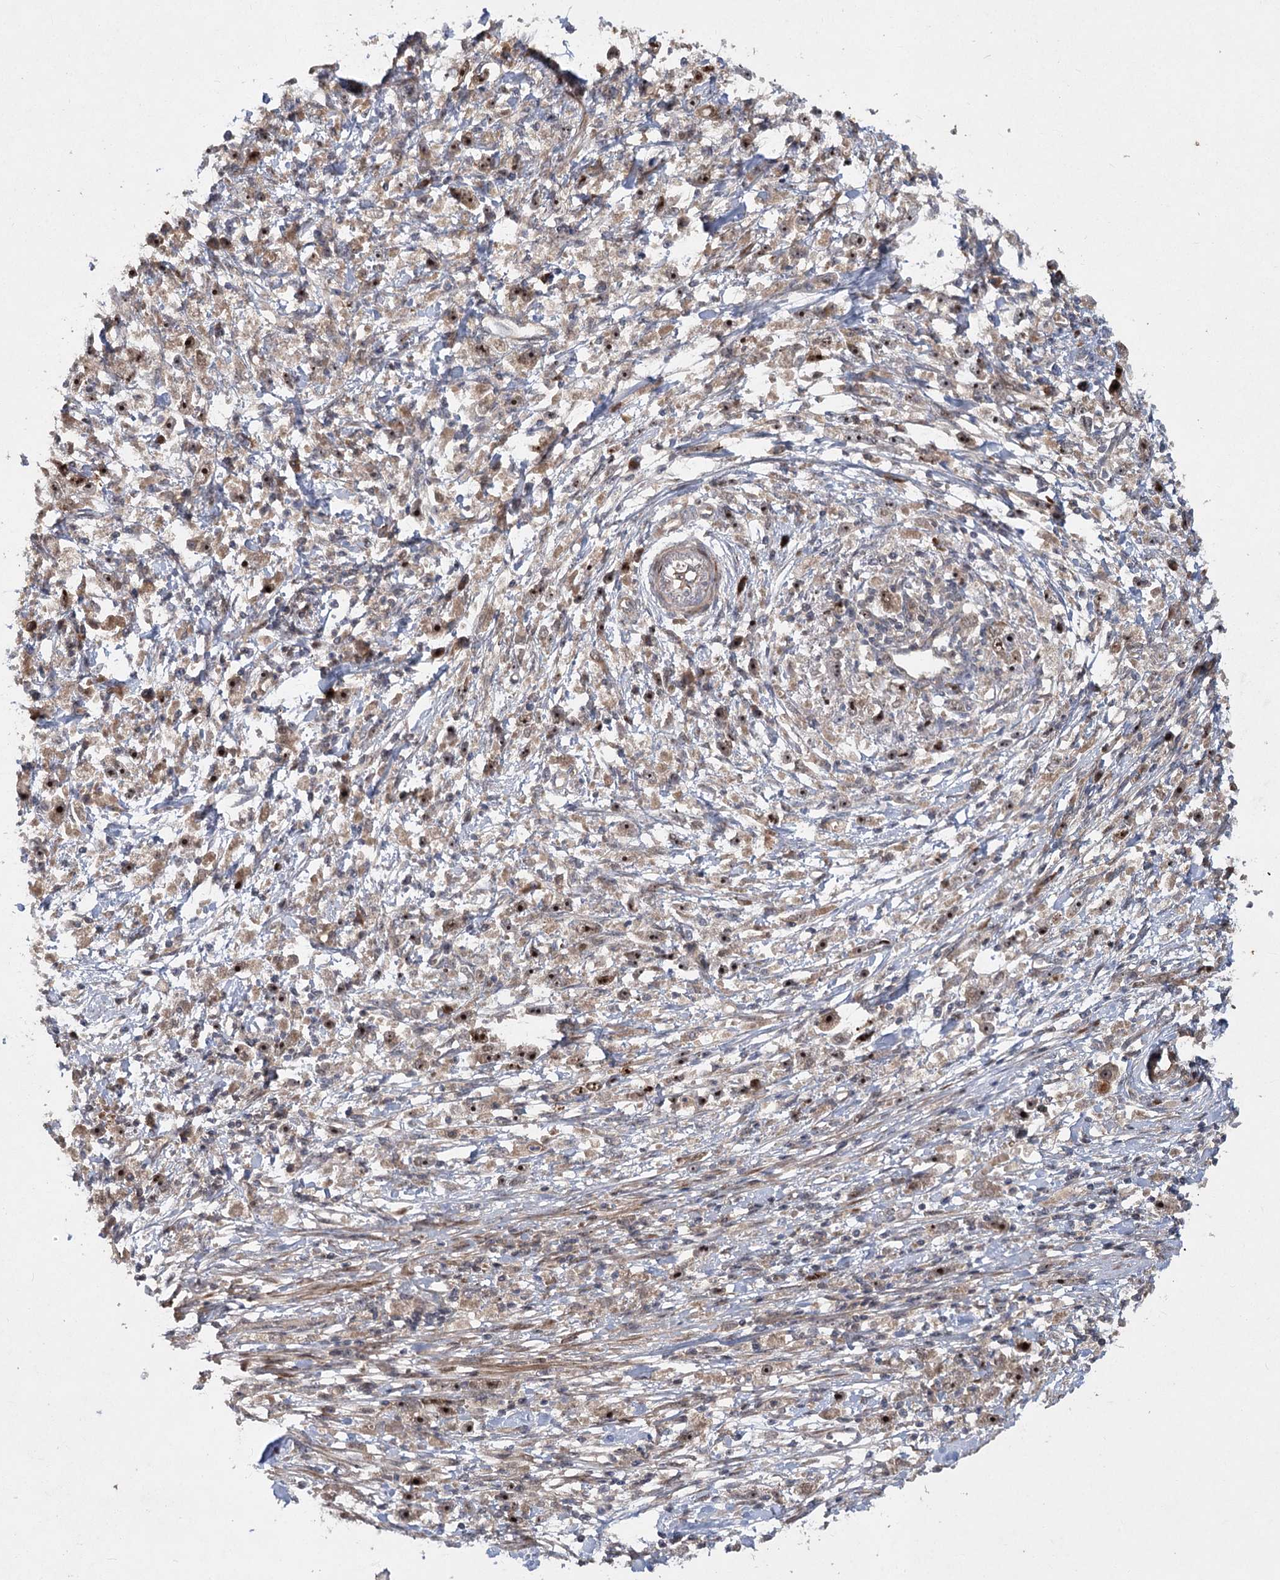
{"staining": {"intensity": "moderate", "quantity": ">75%", "location": "nuclear"}, "tissue": "stomach cancer", "cell_type": "Tumor cells", "image_type": "cancer", "snomed": [{"axis": "morphology", "description": "Adenocarcinoma, NOS"}, {"axis": "topography", "description": "Stomach"}], "caption": "Human stomach adenocarcinoma stained with a brown dye reveals moderate nuclear positive positivity in about >75% of tumor cells.", "gene": "PIK3C2A", "patient": {"sex": "female", "age": 59}}